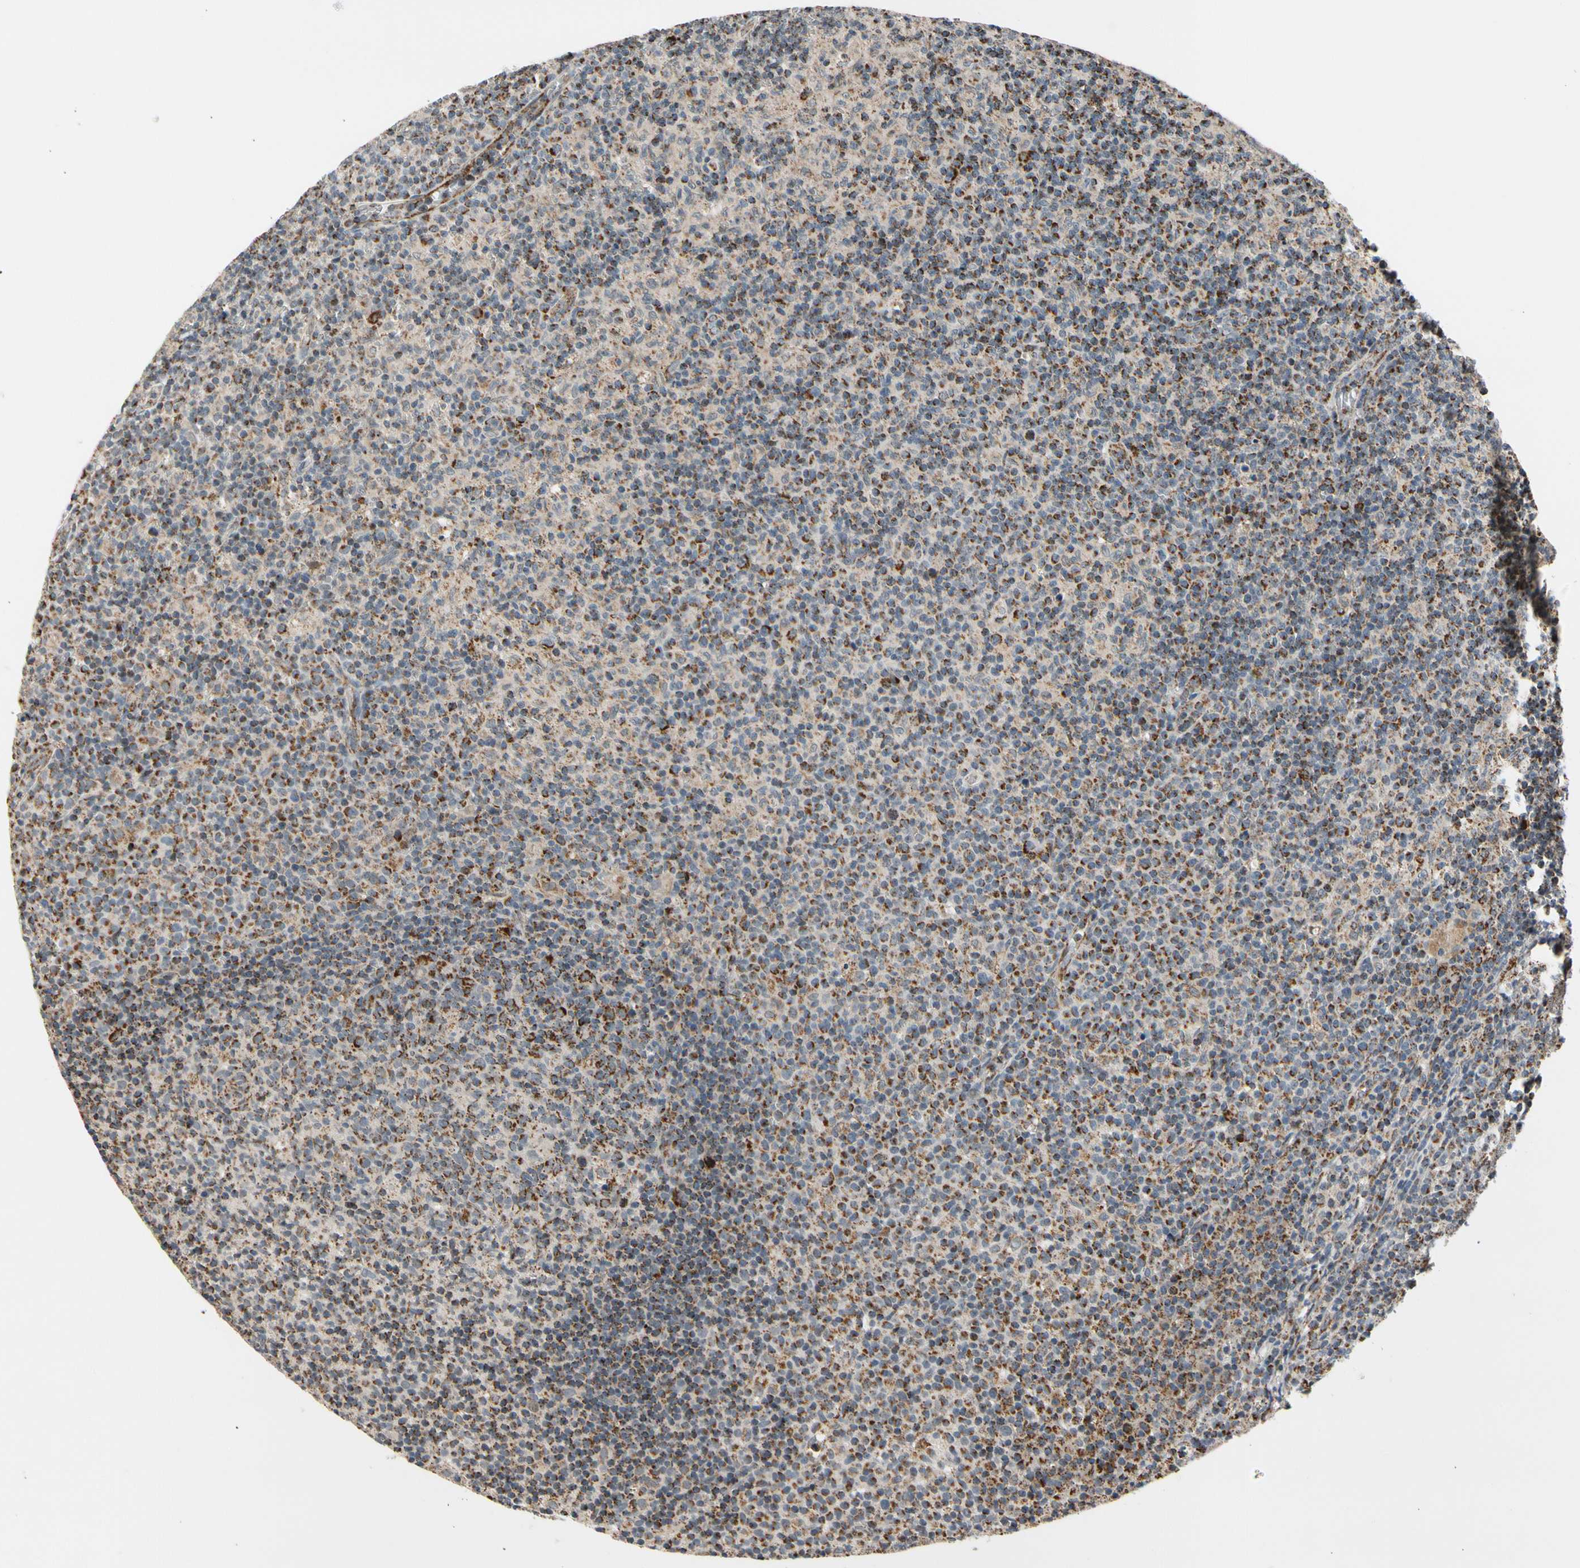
{"staining": {"intensity": "strong", "quantity": "25%-75%", "location": "cytoplasmic/membranous"}, "tissue": "lymph node", "cell_type": "Germinal center cells", "image_type": "normal", "snomed": [{"axis": "morphology", "description": "Normal tissue, NOS"}, {"axis": "morphology", "description": "Inflammation, NOS"}, {"axis": "topography", "description": "Lymph node"}], "caption": "Approximately 25%-75% of germinal center cells in benign lymph node exhibit strong cytoplasmic/membranous protein staining as visualized by brown immunohistochemical staining.", "gene": "KHDC4", "patient": {"sex": "male", "age": 55}}